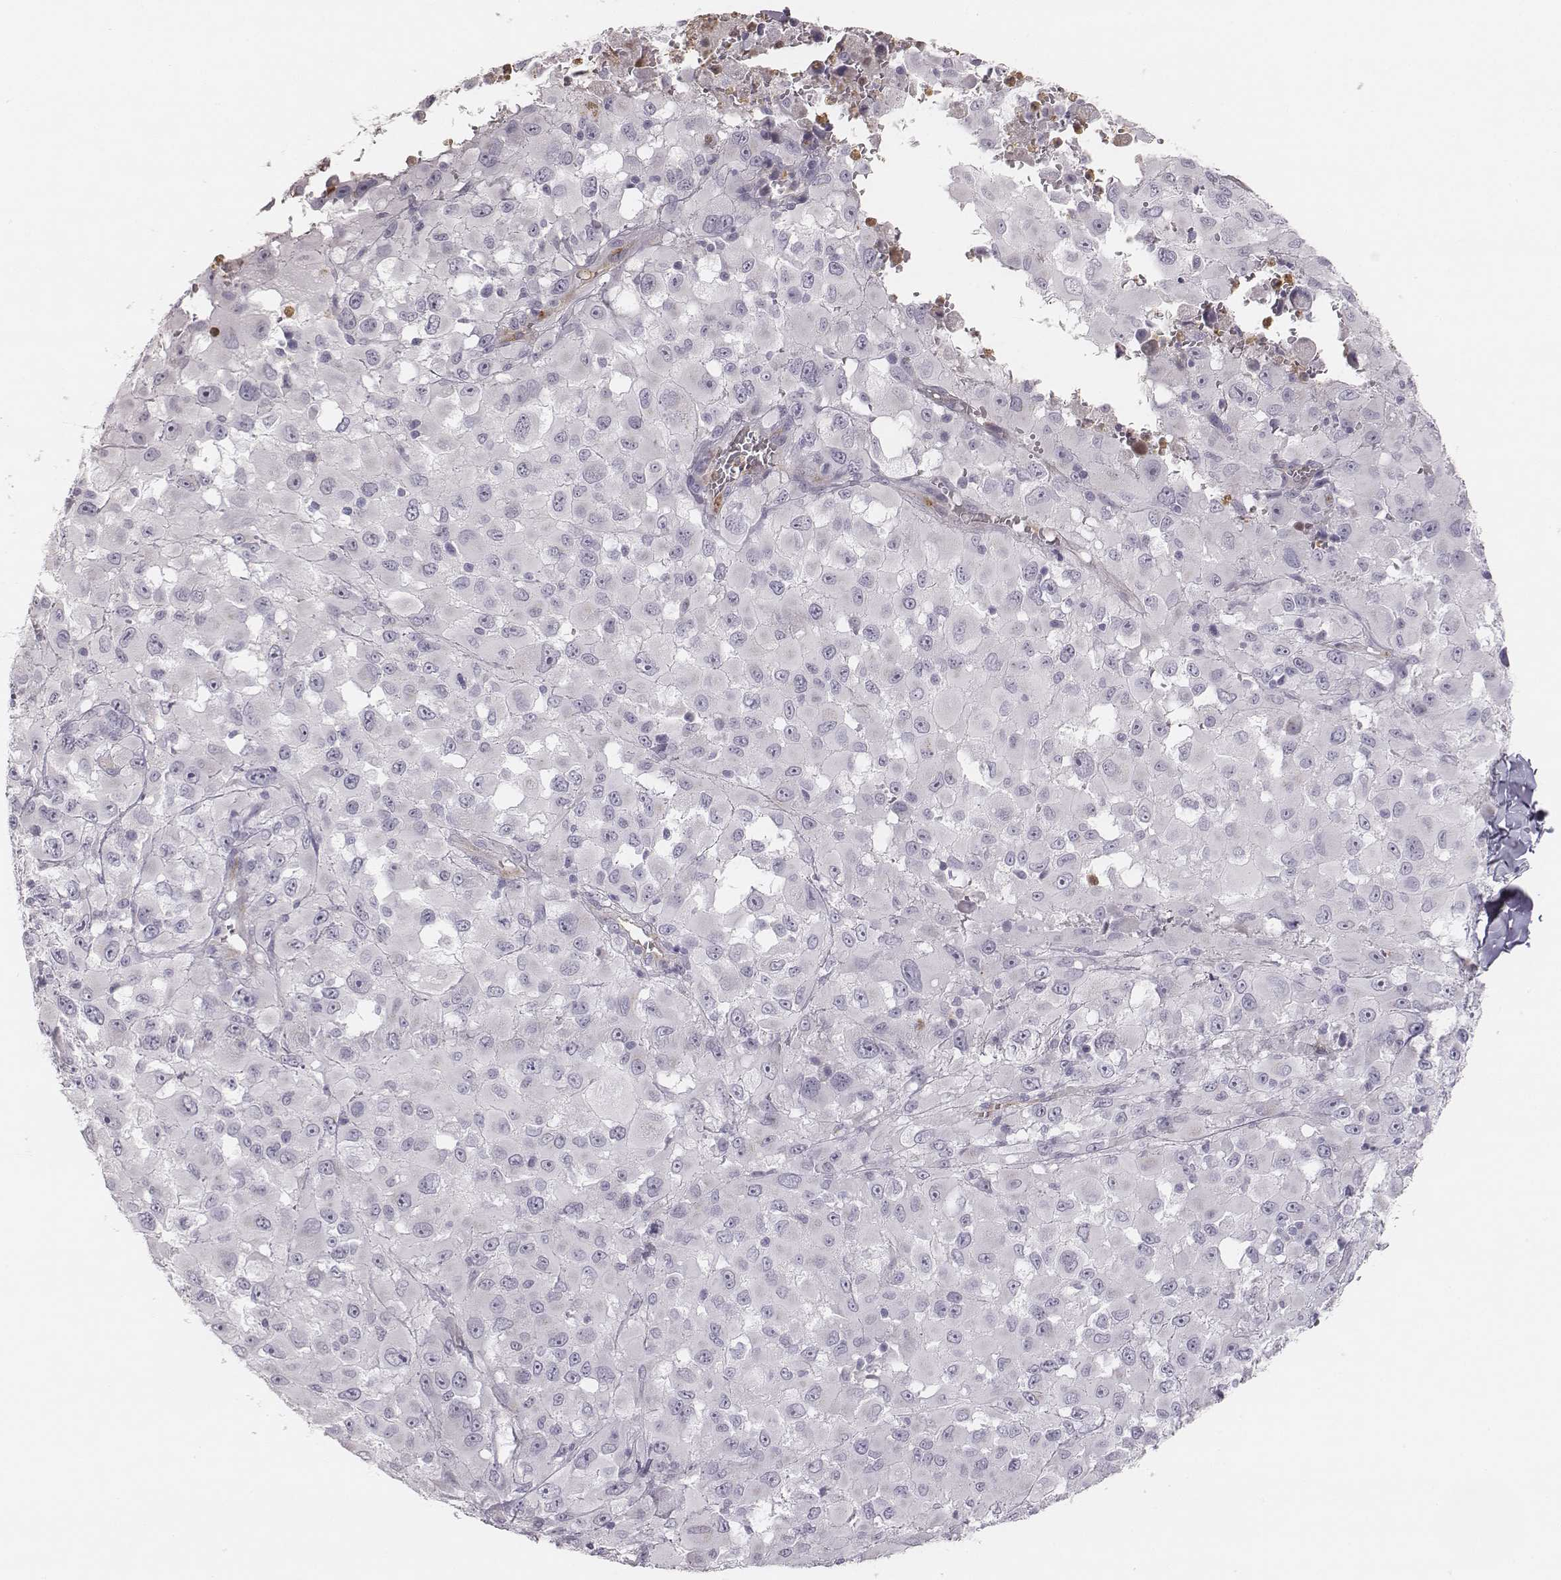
{"staining": {"intensity": "negative", "quantity": "none", "location": "none"}, "tissue": "melanoma", "cell_type": "Tumor cells", "image_type": "cancer", "snomed": [{"axis": "morphology", "description": "Malignant melanoma, Metastatic site"}, {"axis": "topography", "description": "Lymph node"}], "caption": "There is no significant staining in tumor cells of melanoma. The staining was performed using DAB (3,3'-diaminobenzidine) to visualize the protein expression in brown, while the nuclei were stained in blue with hematoxylin (Magnification: 20x).", "gene": "KCNJ12", "patient": {"sex": "male", "age": 50}}